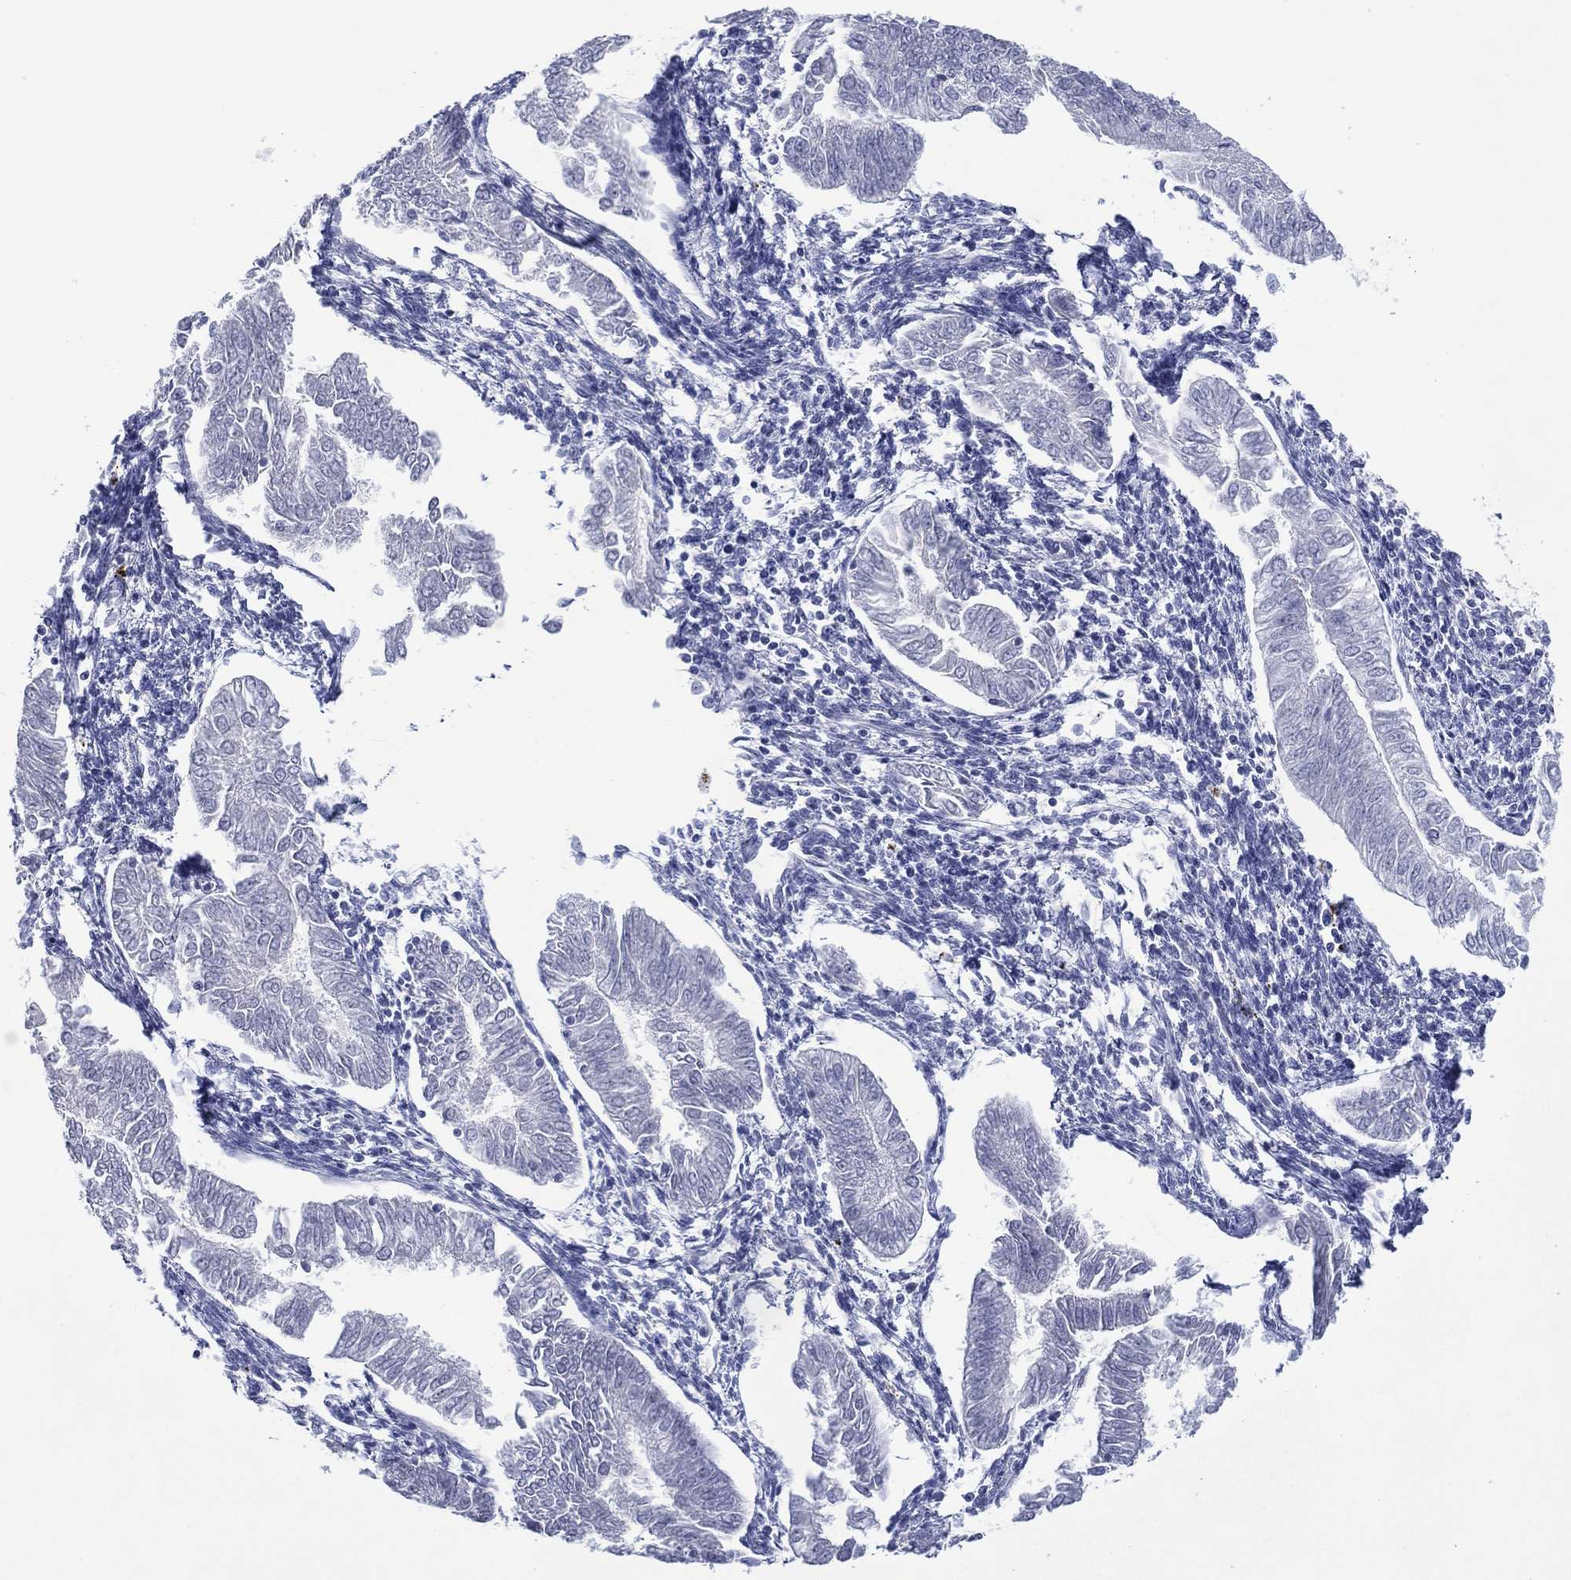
{"staining": {"intensity": "negative", "quantity": "none", "location": "none"}, "tissue": "endometrial cancer", "cell_type": "Tumor cells", "image_type": "cancer", "snomed": [{"axis": "morphology", "description": "Adenocarcinoma, NOS"}, {"axis": "topography", "description": "Endometrium"}], "caption": "High power microscopy micrograph of an IHC histopathology image of endometrial cancer, revealing no significant expression in tumor cells.", "gene": "GATA6", "patient": {"sex": "female", "age": 53}}